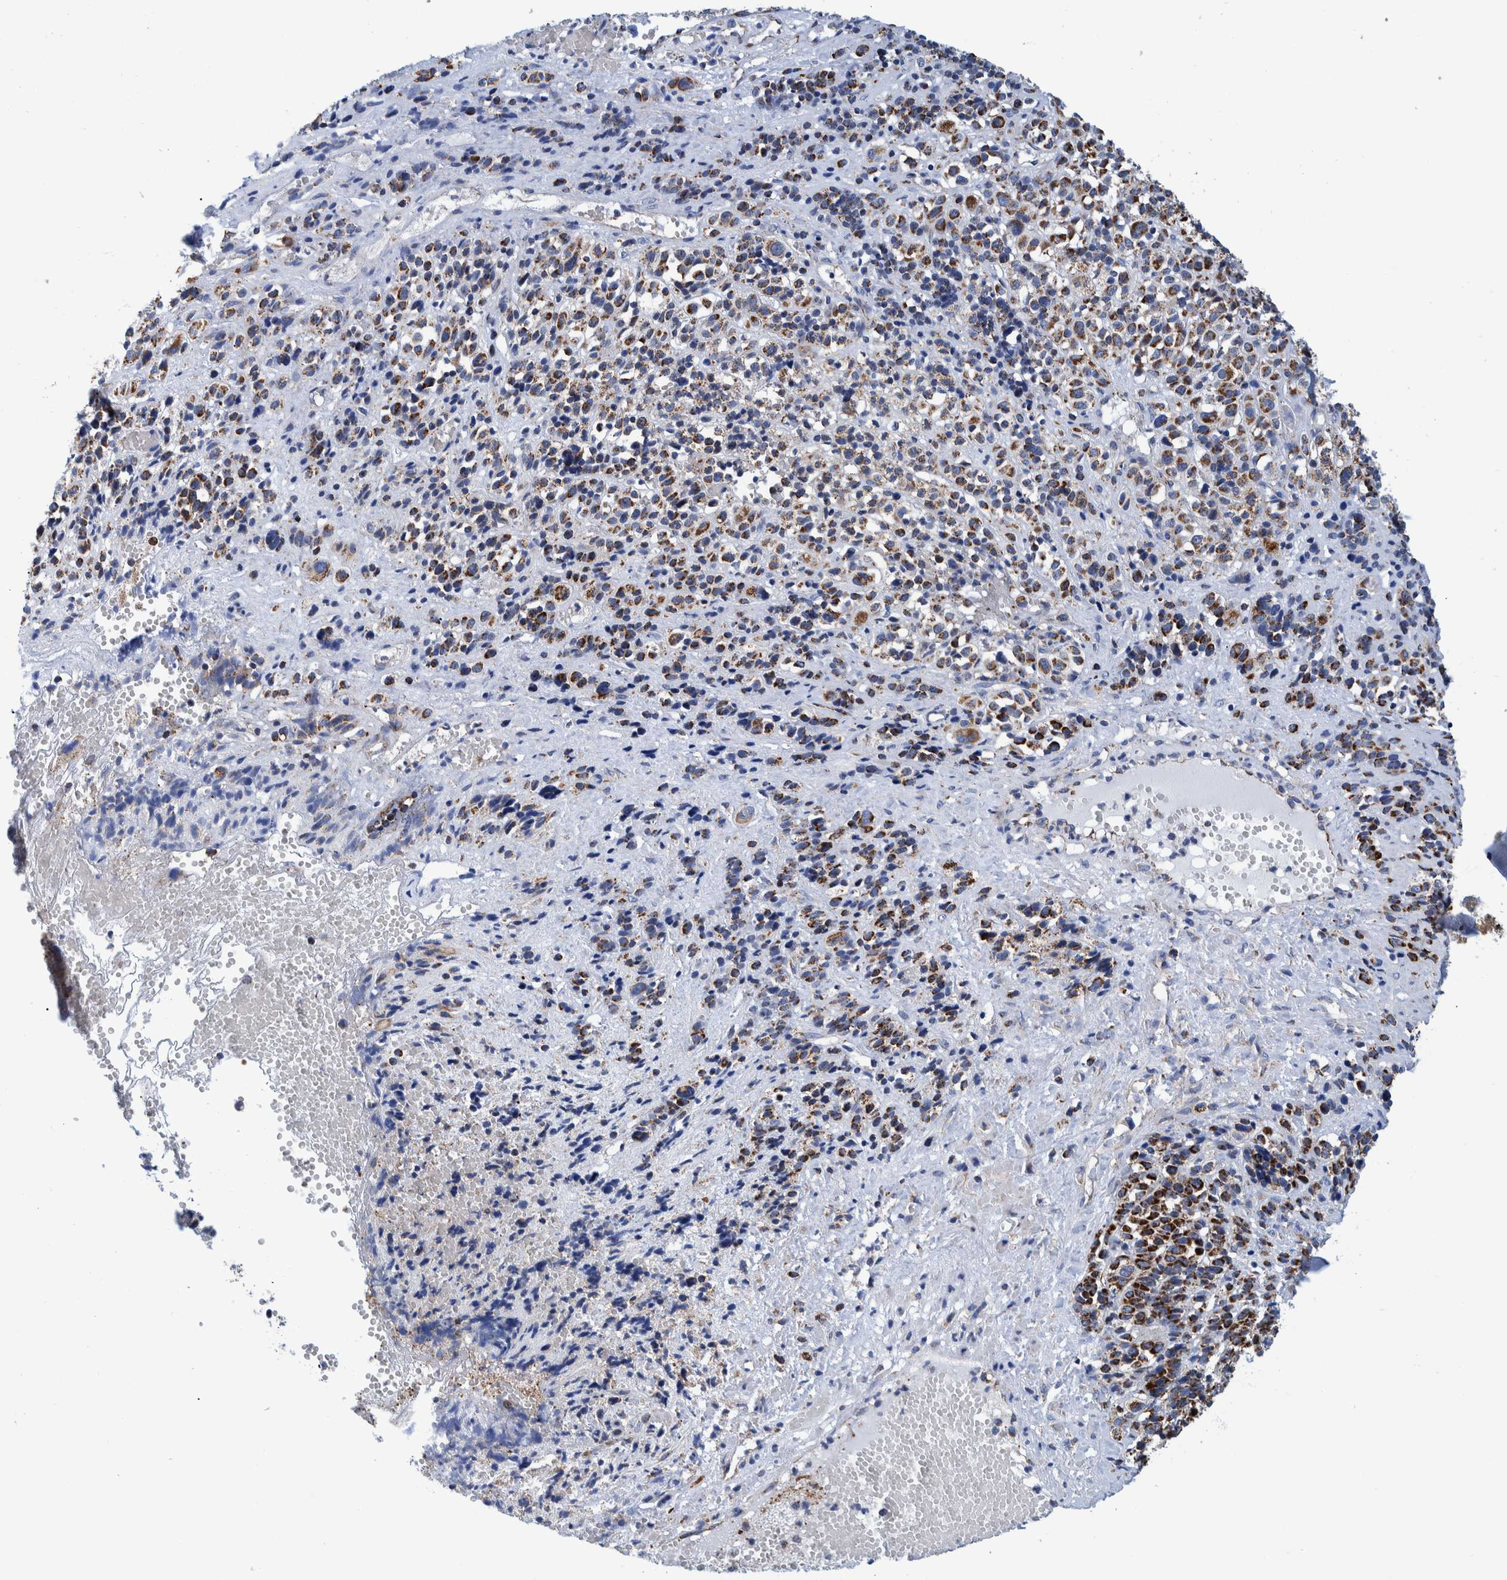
{"staining": {"intensity": "moderate", "quantity": ">75%", "location": "cytoplasmic/membranous"}, "tissue": "melanoma", "cell_type": "Tumor cells", "image_type": "cancer", "snomed": [{"axis": "morphology", "description": "Malignant melanoma, Metastatic site"}, {"axis": "topography", "description": "Skin"}], "caption": "Human malignant melanoma (metastatic site) stained for a protein (brown) shows moderate cytoplasmic/membranous positive positivity in approximately >75% of tumor cells.", "gene": "BZW2", "patient": {"sex": "female", "age": 74}}